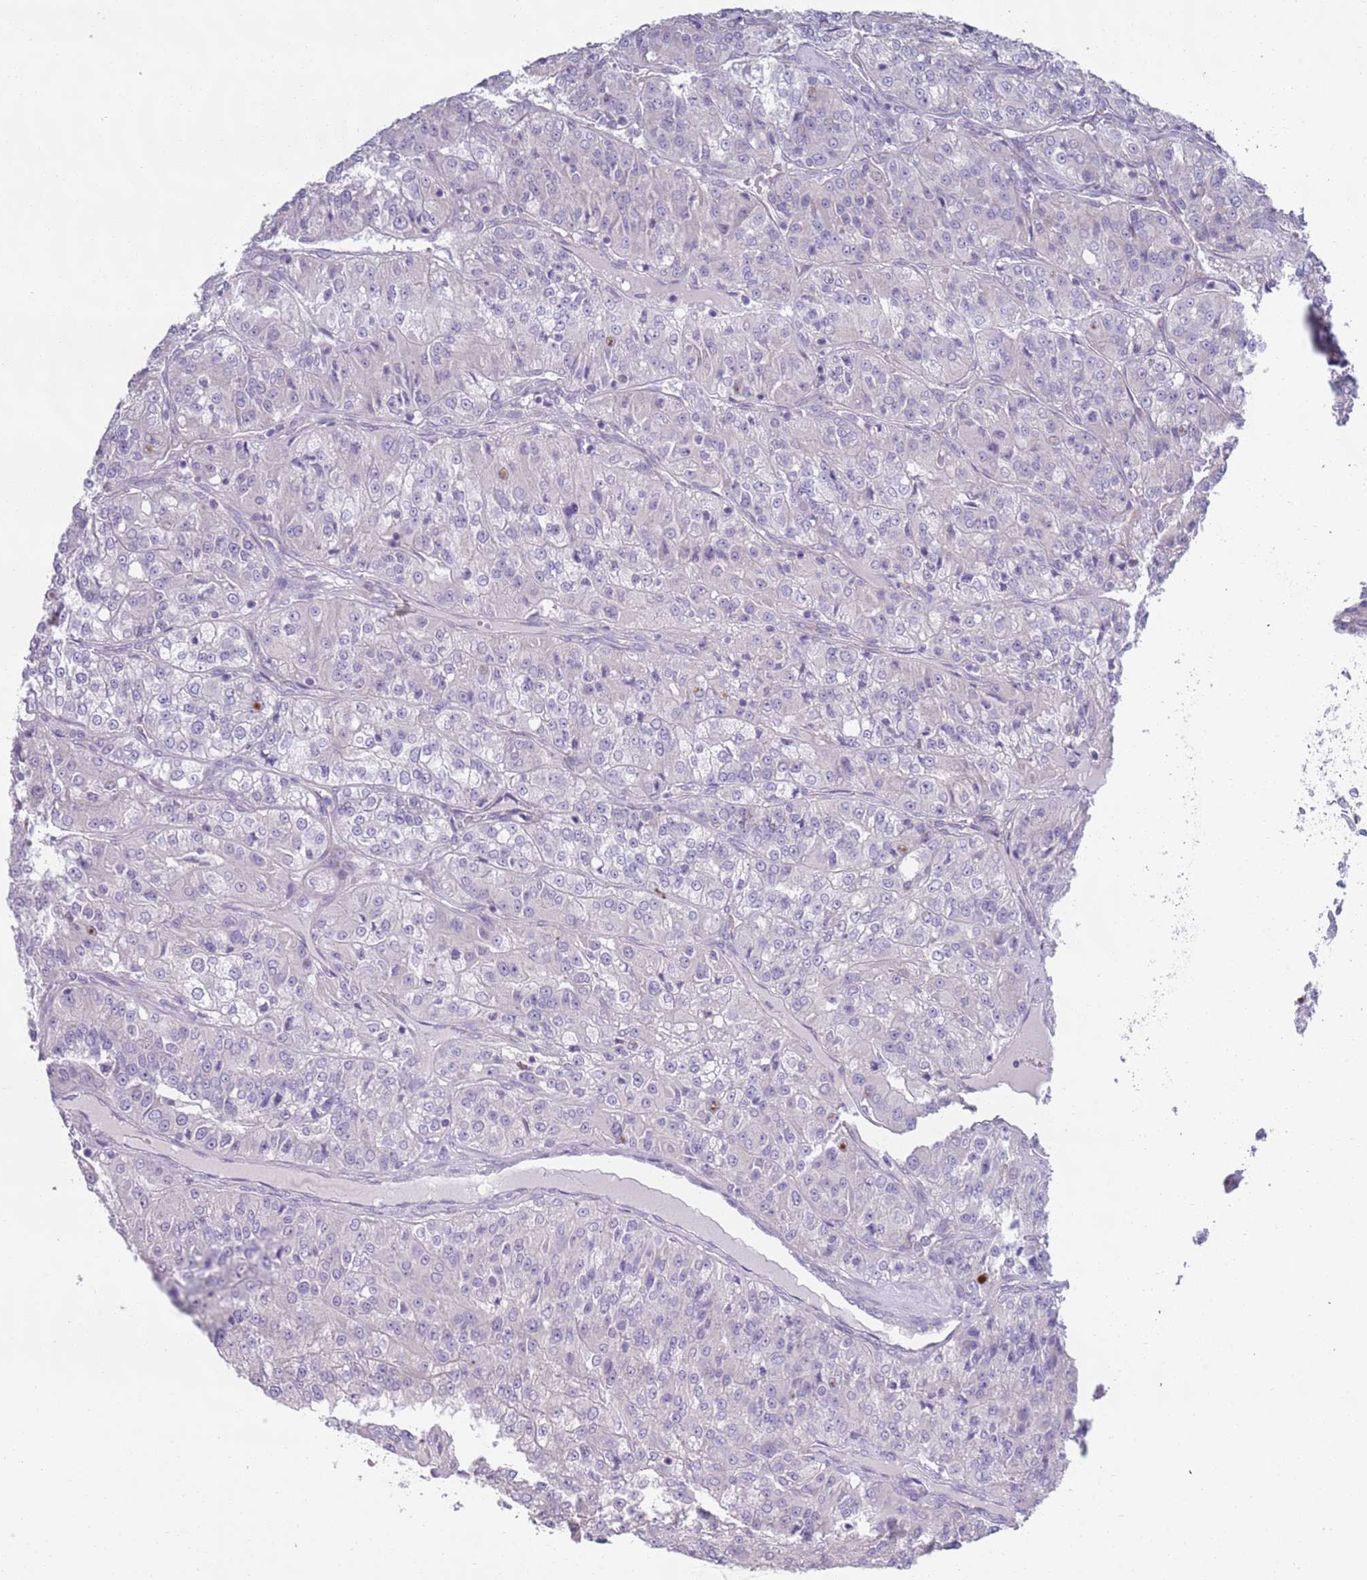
{"staining": {"intensity": "negative", "quantity": "none", "location": "none"}, "tissue": "renal cancer", "cell_type": "Tumor cells", "image_type": "cancer", "snomed": [{"axis": "morphology", "description": "Adenocarcinoma, NOS"}, {"axis": "topography", "description": "Kidney"}], "caption": "DAB (3,3'-diaminobenzidine) immunohistochemical staining of adenocarcinoma (renal) reveals no significant staining in tumor cells.", "gene": "LTB", "patient": {"sex": "female", "age": 63}}